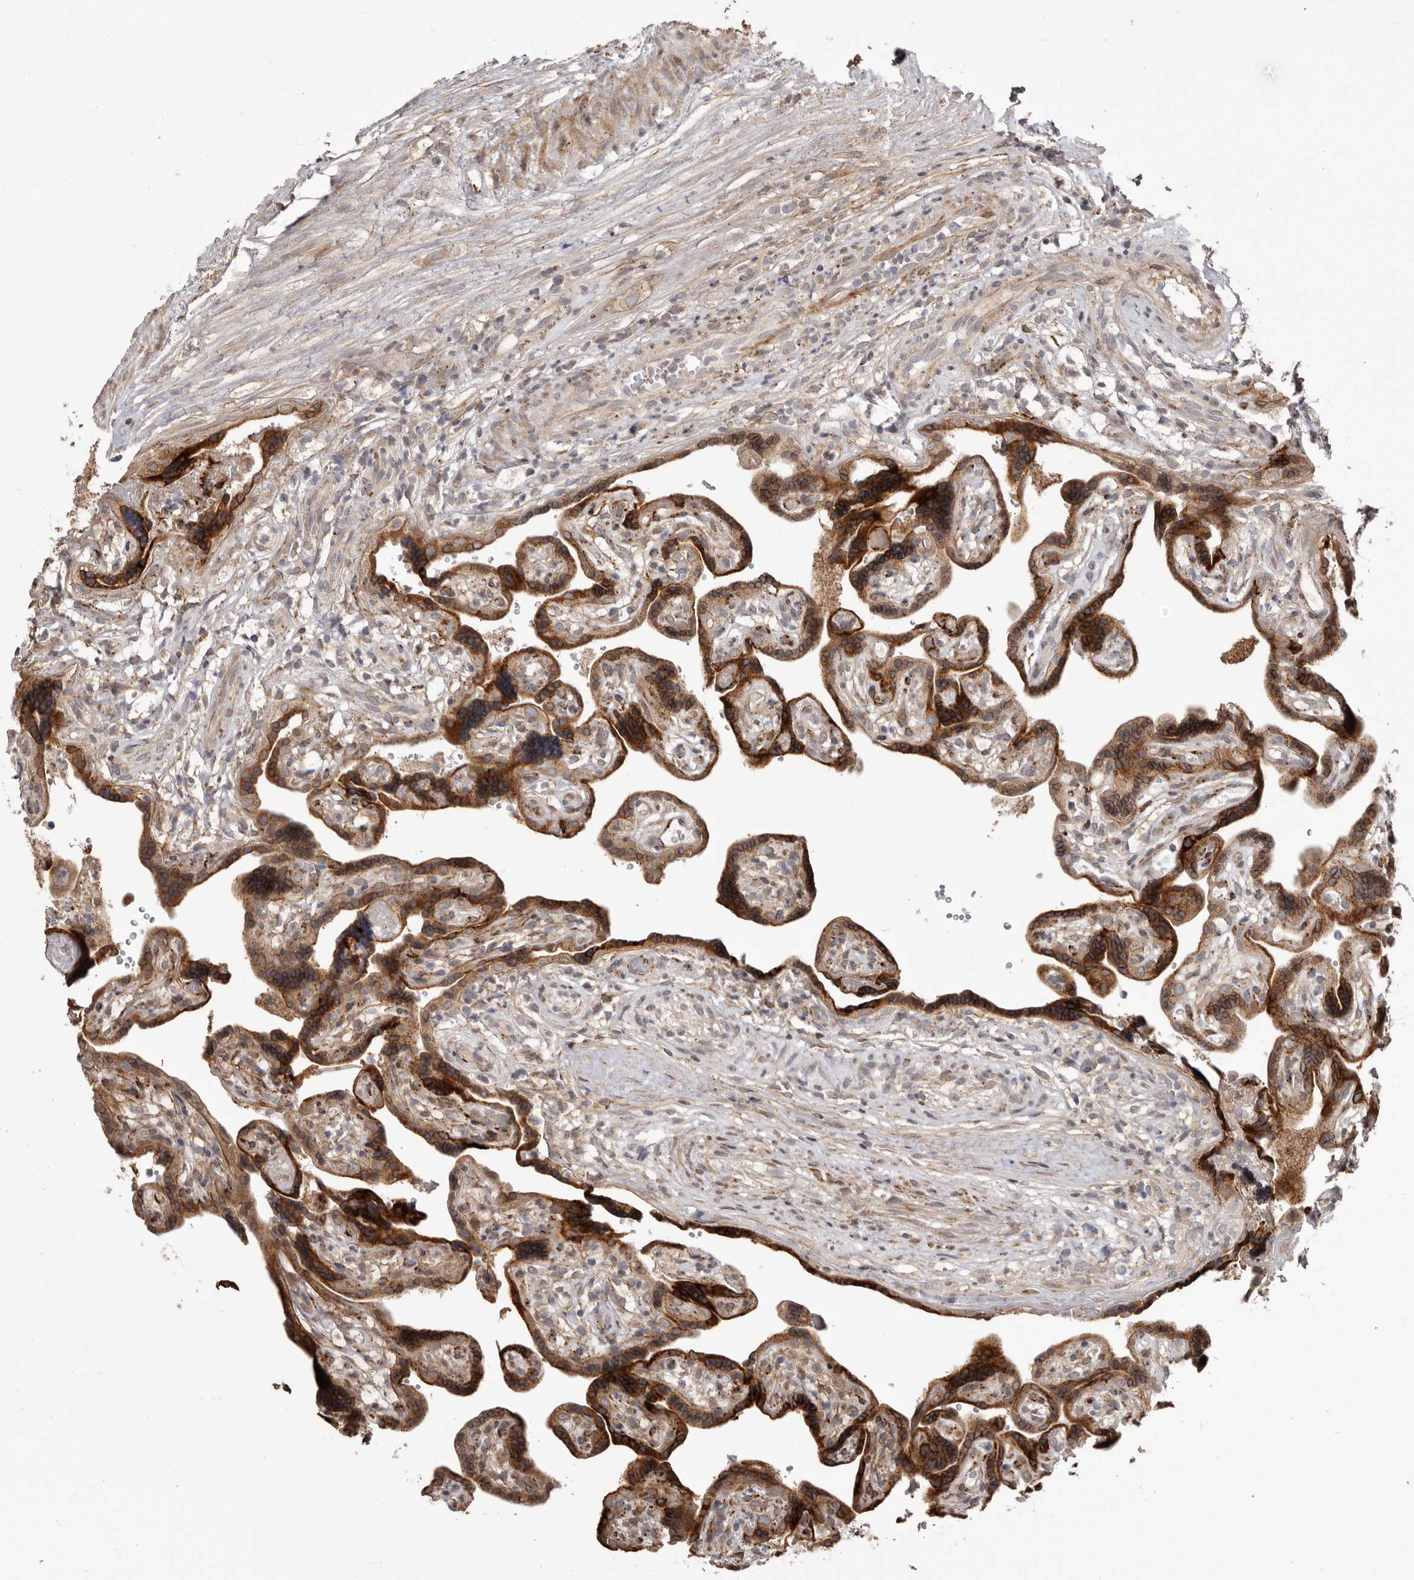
{"staining": {"intensity": "strong", "quantity": "25%-75%", "location": "cytoplasmic/membranous"}, "tissue": "placenta", "cell_type": "Decidual cells", "image_type": "normal", "snomed": [{"axis": "morphology", "description": "Normal tissue, NOS"}, {"axis": "topography", "description": "Placenta"}], "caption": "Human placenta stained for a protein (brown) demonstrates strong cytoplasmic/membranous positive expression in about 25%-75% of decidual cells.", "gene": "NUP43", "patient": {"sex": "female", "age": 30}}